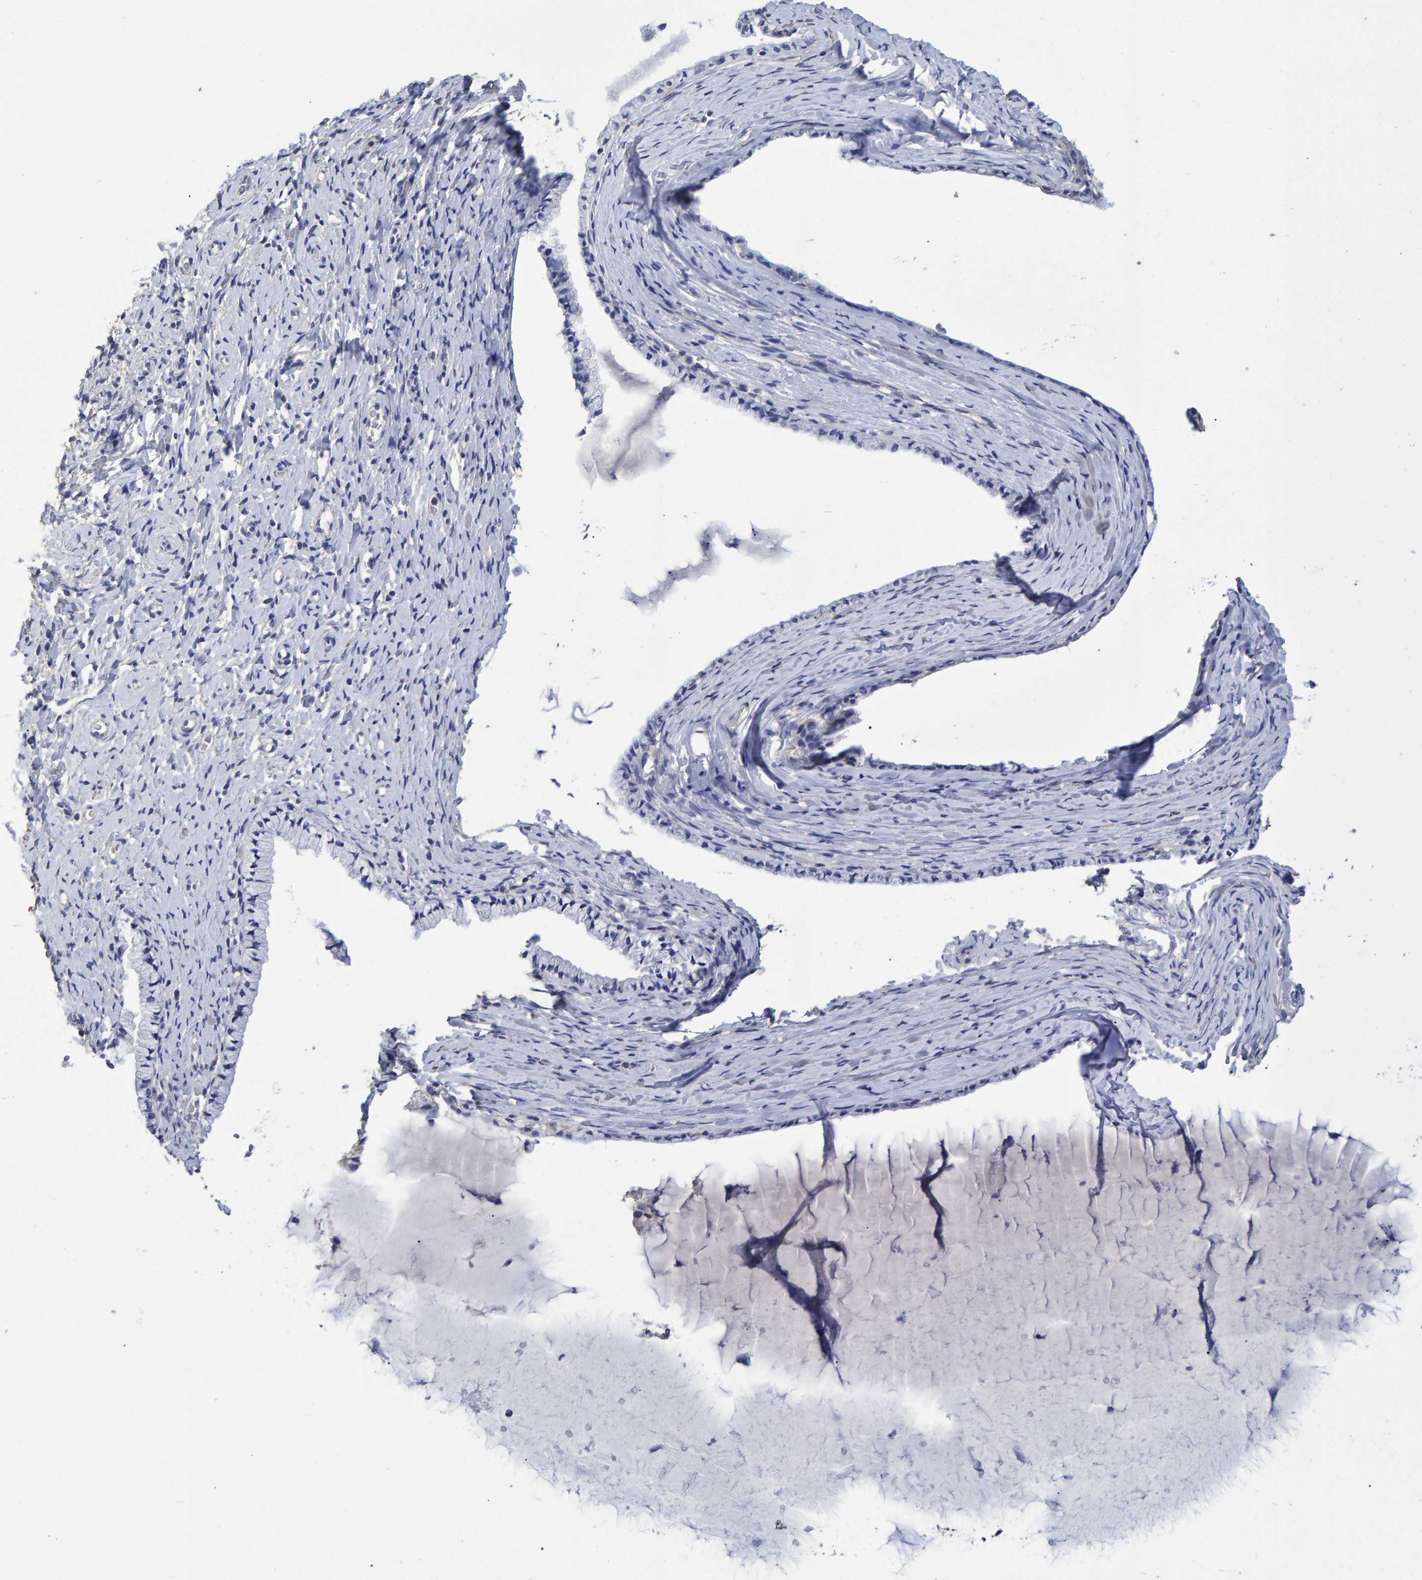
{"staining": {"intensity": "negative", "quantity": "none", "location": "none"}, "tissue": "cervix", "cell_type": "Glandular cells", "image_type": "normal", "snomed": [{"axis": "morphology", "description": "Normal tissue, NOS"}, {"axis": "topography", "description": "Cervix"}], "caption": "Glandular cells show no significant protein positivity in normal cervix.", "gene": "HEMGN", "patient": {"sex": "female", "age": 72}}